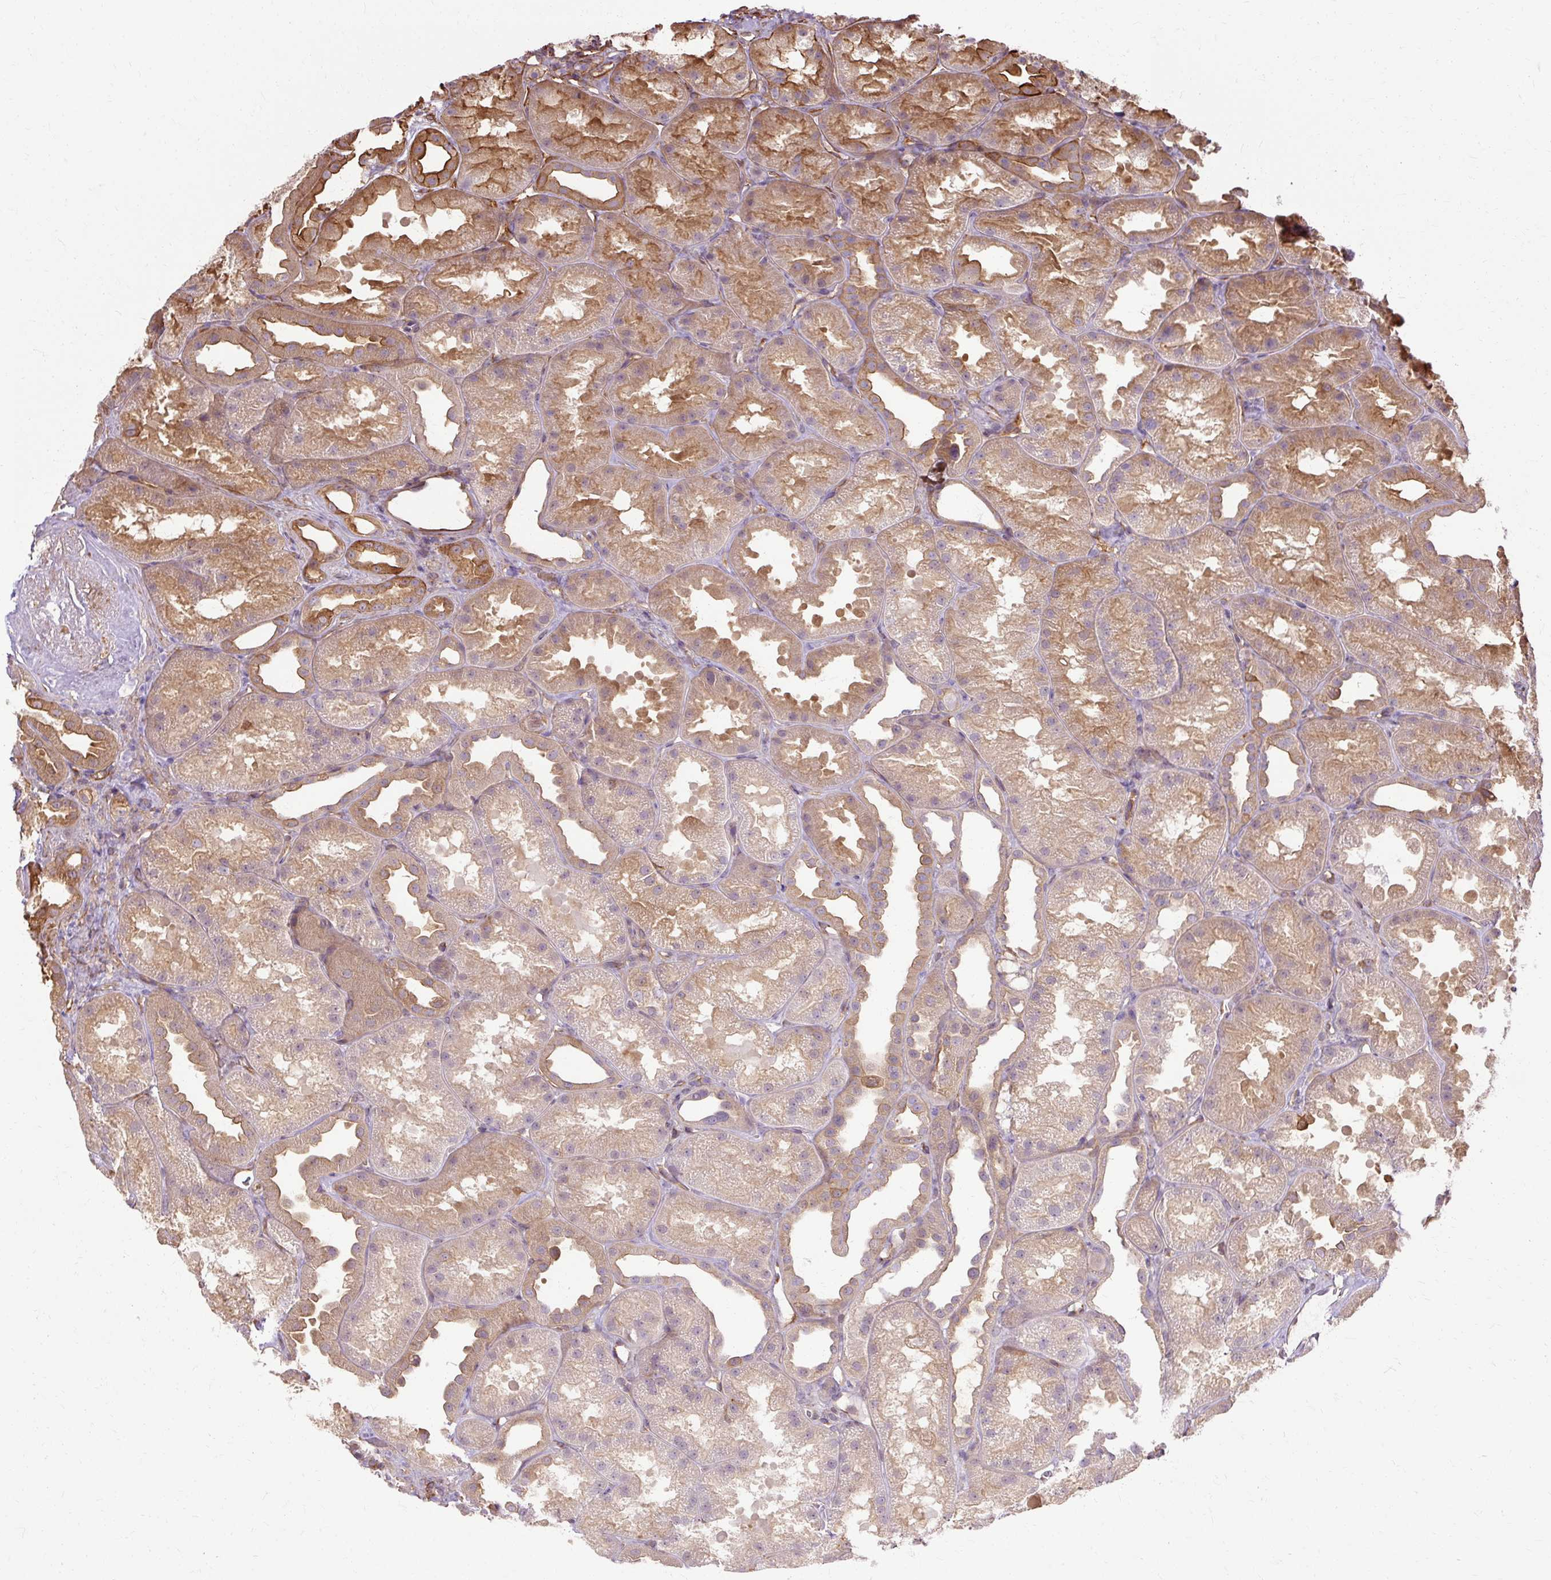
{"staining": {"intensity": "moderate", "quantity": "25%-75%", "location": "cytoplasmic/membranous"}, "tissue": "kidney", "cell_type": "Cells in glomeruli", "image_type": "normal", "snomed": [{"axis": "morphology", "description": "Normal tissue, NOS"}, {"axis": "topography", "description": "Kidney"}], "caption": "Protein staining by immunohistochemistry (IHC) reveals moderate cytoplasmic/membranous staining in approximately 25%-75% of cells in glomeruli in unremarkable kidney. (DAB IHC, brown staining for protein, blue staining for nuclei).", "gene": "CNN3", "patient": {"sex": "male", "age": 61}}